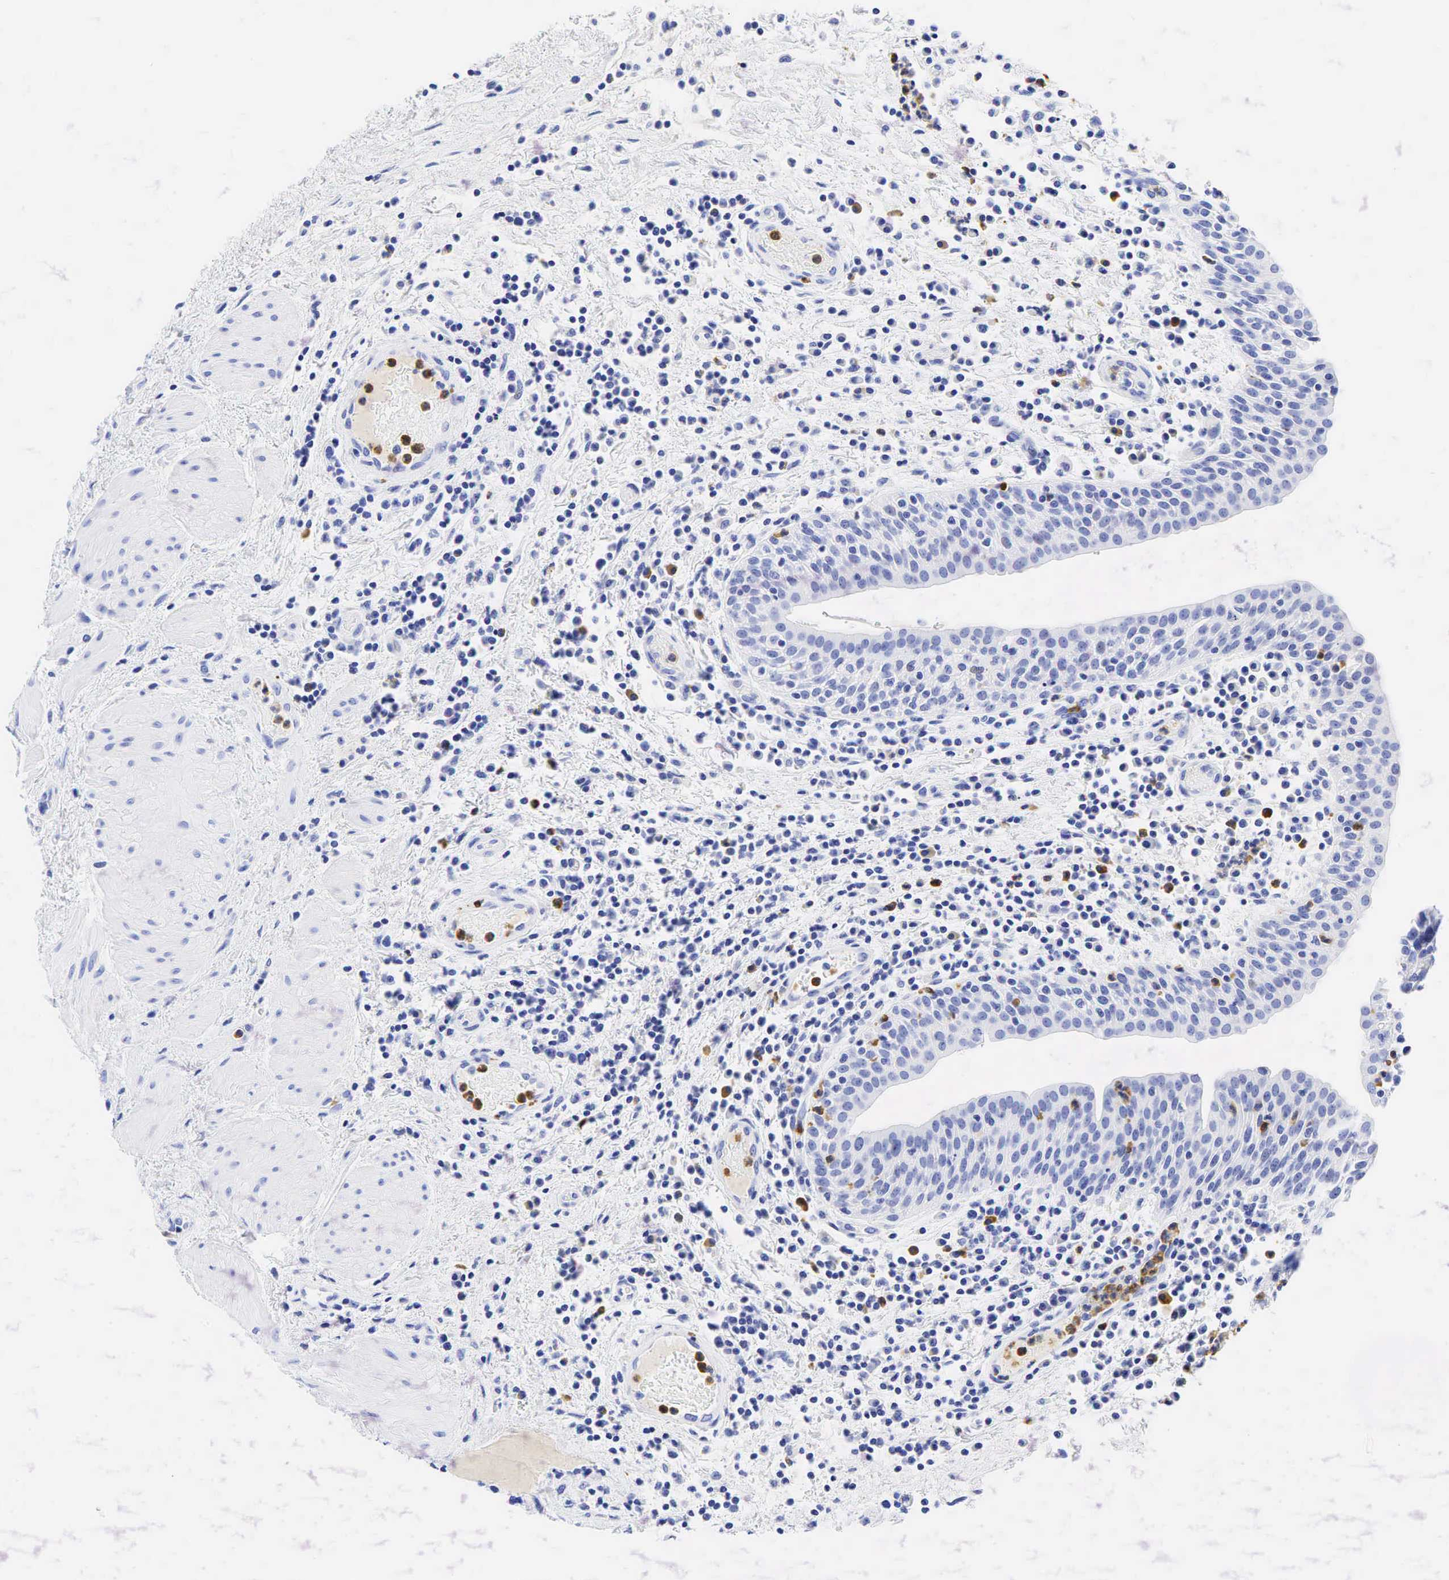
{"staining": {"intensity": "negative", "quantity": "none", "location": "none"}, "tissue": "urinary bladder", "cell_type": "Urothelial cells", "image_type": "normal", "snomed": [{"axis": "morphology", "description": "Normal tissue, NOS"}, {"axis": "topography", "description": "Urinary bladder"}], "caption": "The IHC histopathology image has no significant expression in urothelial cells of urinary bladder. (Brightfield microscopy of DAB (3,3'-diaminobenzidine) IHC at high magnification).", "gene": "FUT4", "patient": {"sex": "female", "age": 84}}